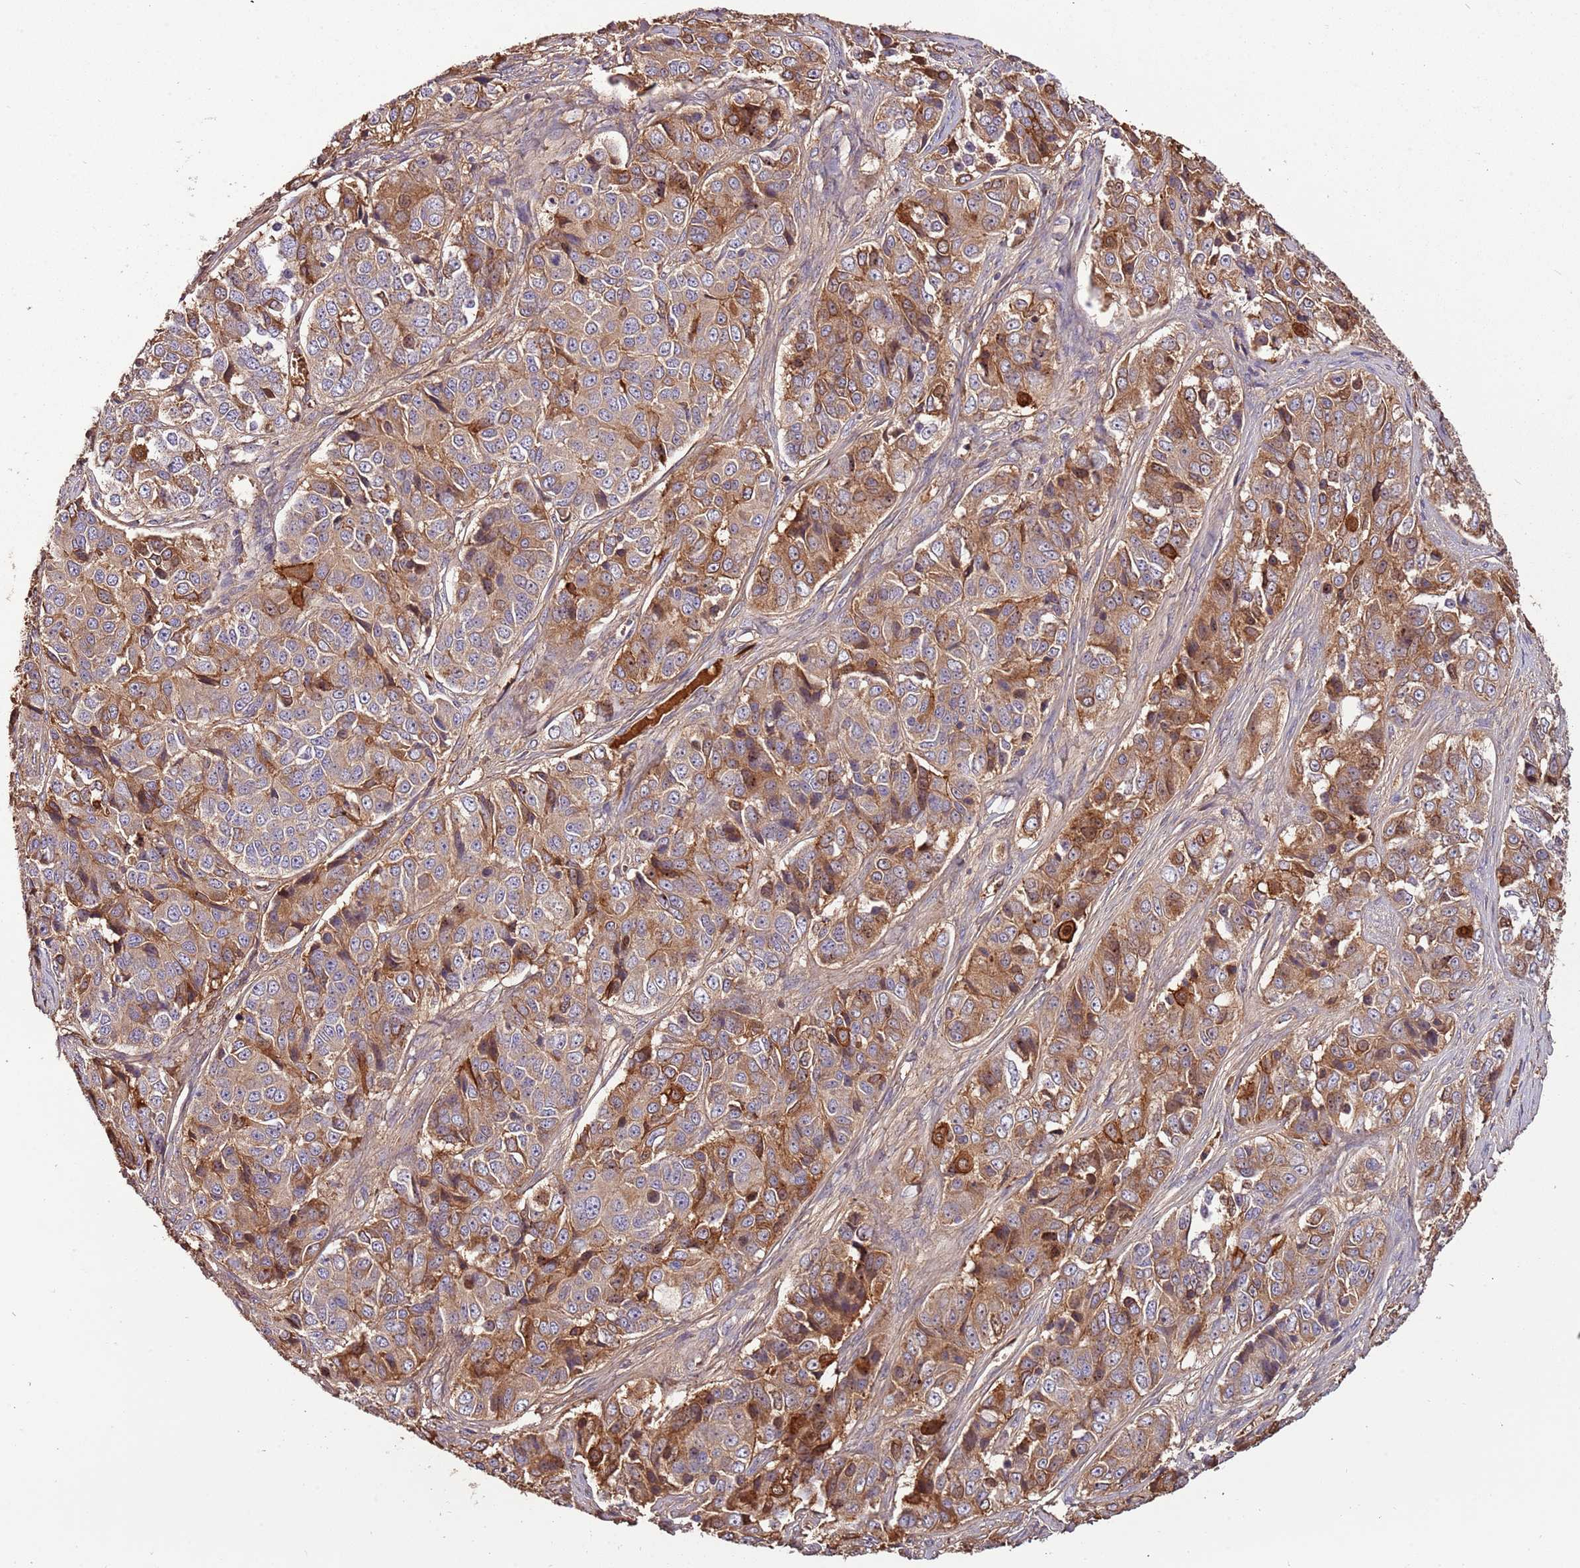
{"staining": {"intensity": "moderate", "quantity": ">75%", "location": "cytoplasmic/membranous"}, "tissue": "ovarian cancer", "cell_type": "Tumor cells", "image_type": "cancer", "snomed": [{"axis": "morphology", "description": "Carcinoma, endometroid"}, {"axis": "topography", "description": "Ovary"}], "caption": "The image demonstrates a brown stain indicating the presence of a protein in the cytoplasmic/membranous of tumor cells in ovarian cancer (endometroid carcinoma). (DAB (3,3'-diaminobenzidine) IHC, brown staining for protein, blue staining for nuclei).", "gene": "DENR", "patient": {"sex": "female", "age": 51}}